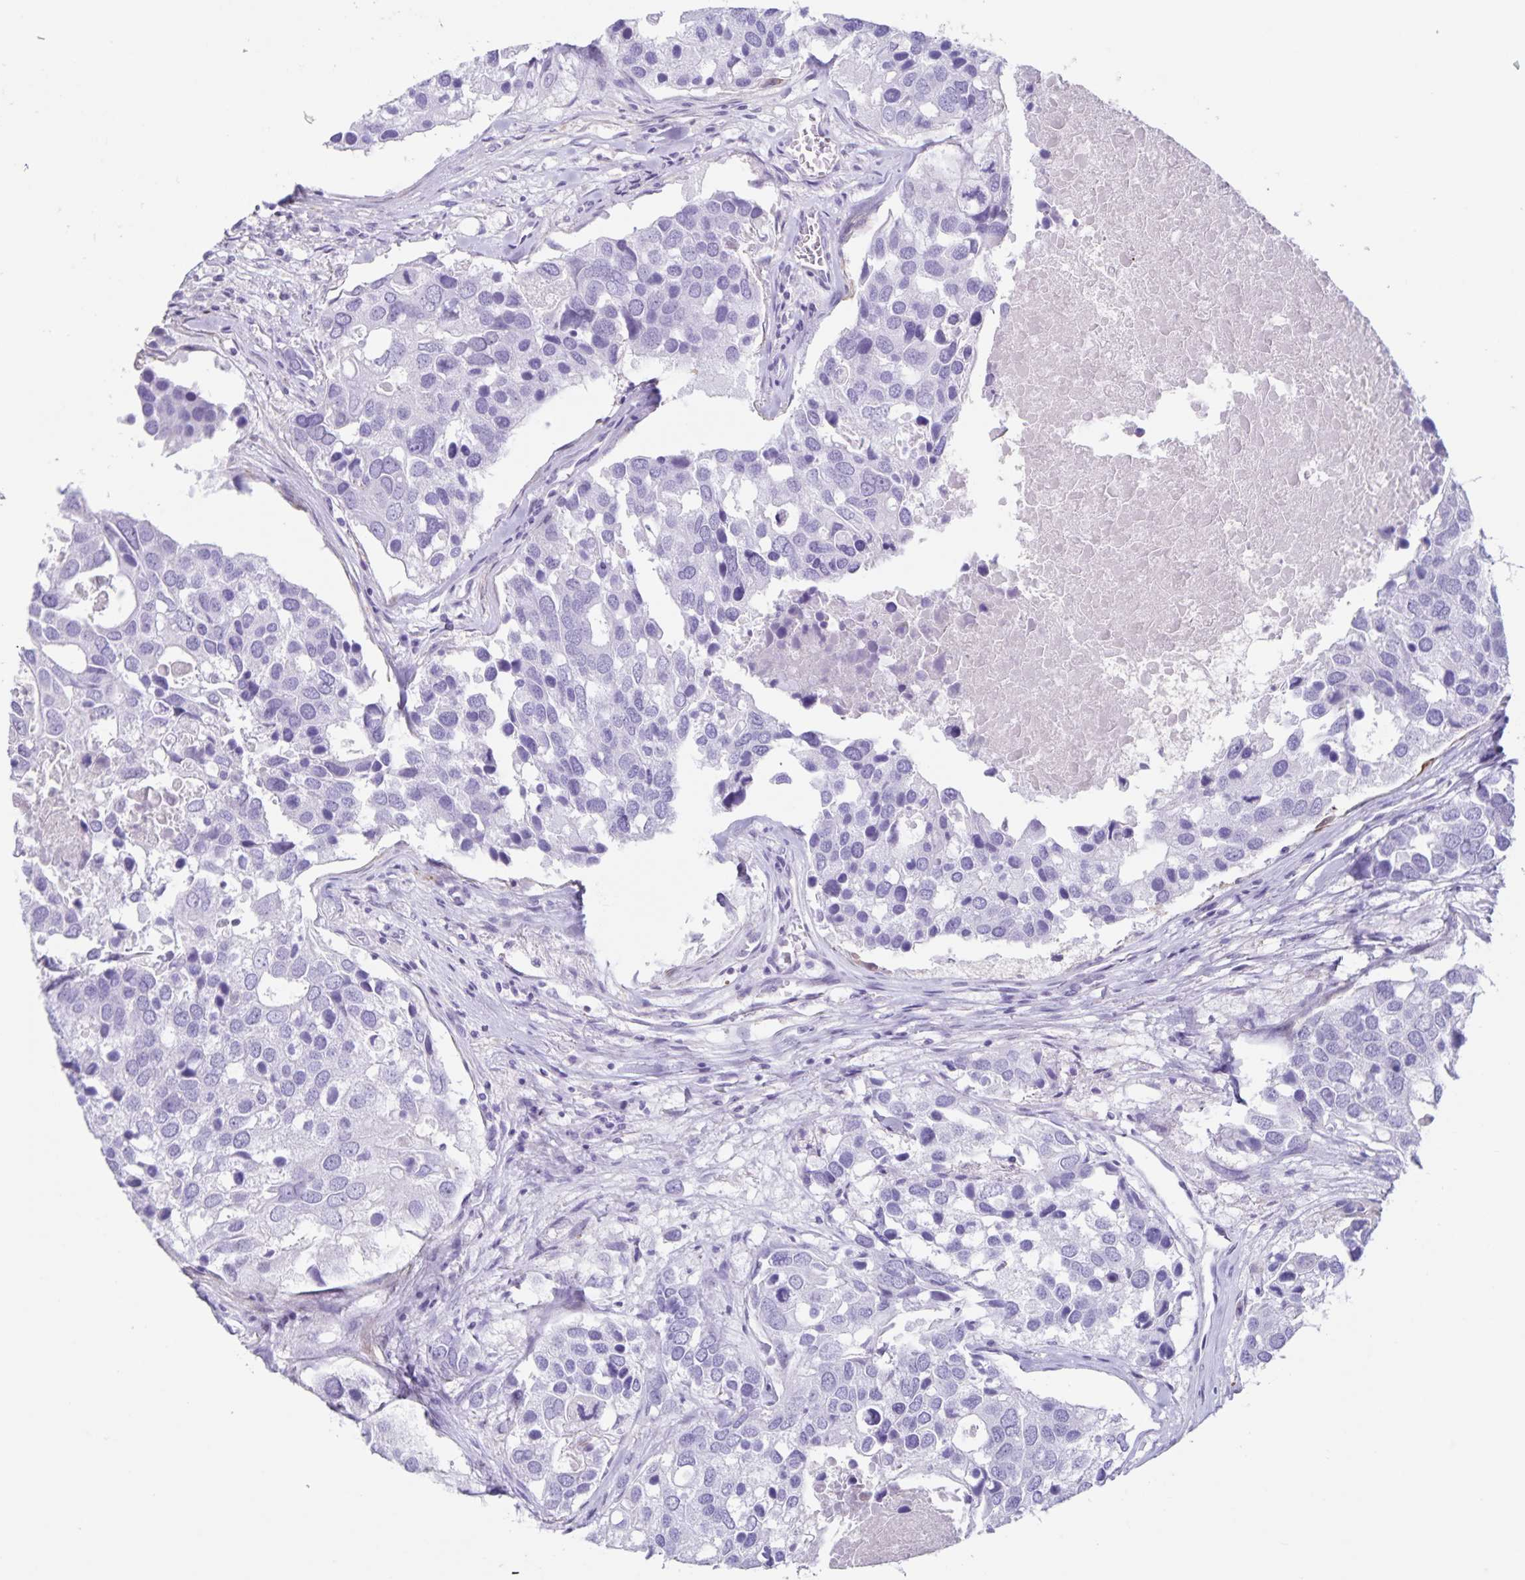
{"staining": {"intensity": "negative", "quantity": "none", "location": "none"}, "tissue": "breast cancer", "cell_type": "Tumor cells", "image_type": "cancer", "snomed": [{"axis": "morphology", "description": "Duct carcinoma"}, {"axis": "topography", "description": "Breast"}], "caption": "IHC photomicrograph of breast cancer (intraductal carcinoma) stained for a protein (brown), which reveals no staining in tumor cells. (Stains: DAB immunohistochemistry (IHC) with hematoxylin counter stain, Microscopy: brightfield microscopy at high magnification).", "gene": "C11orf42", "patient": {"sex": "female", "age": 83}}